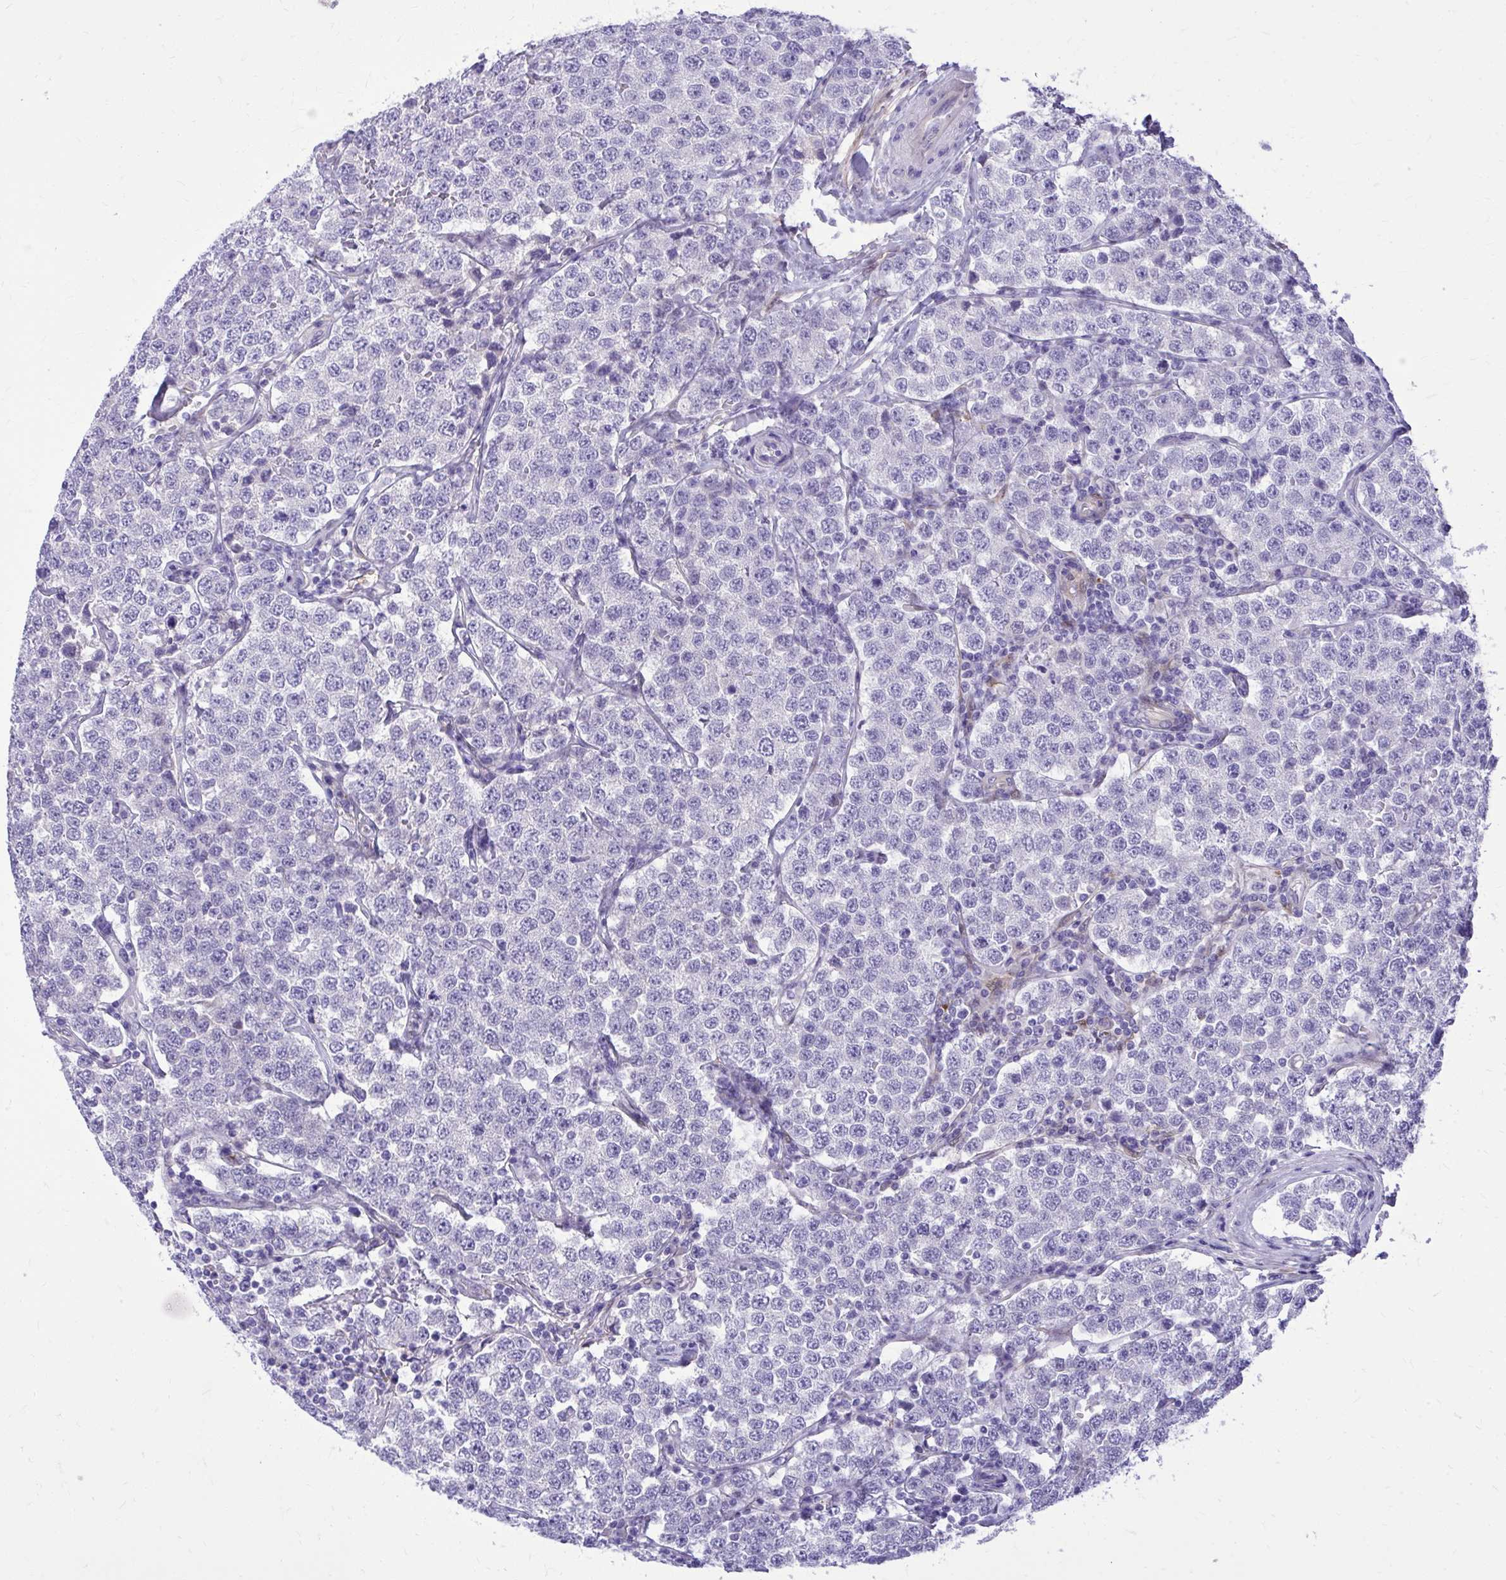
{"staining": {"intensity": "negative", "quantity": "none", "location": "none"}, "tissue": "testis cancer", "cell_type": "Tumor cells", "image_type": "cancer", "snomed": [{"axis": "morphology", "description": "Seminoma, NOS"}, {"axis": "topography", "description": "Testis"}], "caption": "This histopathology image is of testis cancer (seminoma) stained with immunohistochemistry (IHC) to label a protein in brown with the nuclei are counter-stained blue. There is no positivity in tumor cells.", "gene": "NNMT", "patient": {"sex": "male", "age": 34}}